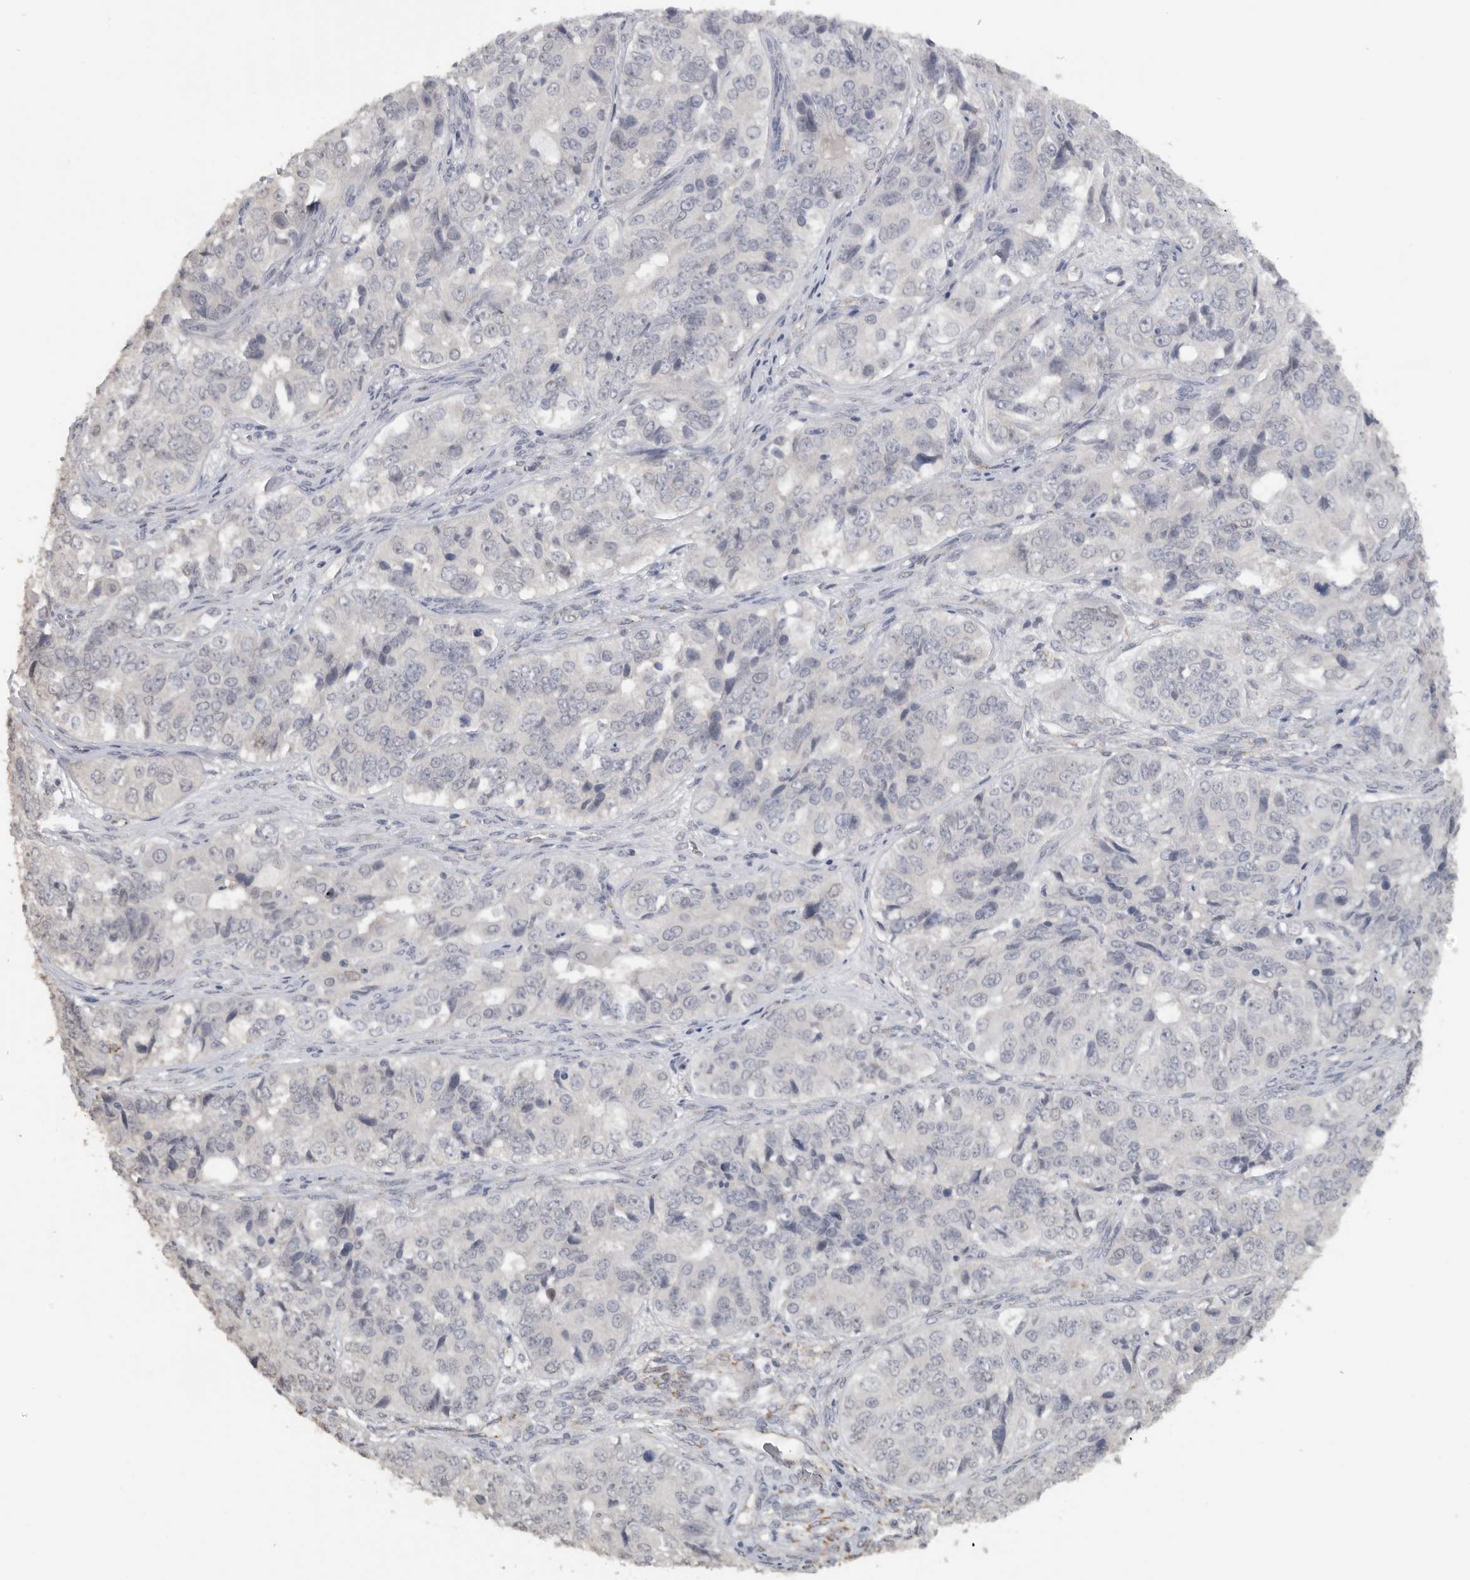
{"staining": {"intensity": "negative", "quantity": "none", "location": "none"}, "tissue": "ovarian cancer", "cell_type": "Tumor cells", "image_type": "cancer", "snomed": [{"axis": "morphology", "description": "Carcinoma, endometroid"}, {"axis": "topography", "description": "Ovary"}], "caption": "An immunohistochemistry (IHC) micrograph of ovarian endometroid carcinoma is shown. There is no staining in tumor cells of ovarian endometroid carcinoma. The staining was performed using DAB to visualize the protein expression in brown, while the nuclei were stained in blue with hematoxylin (Magnification: 20x).", "gene": "DYRK2", "patient": {"sex": "female", "age": 51}}